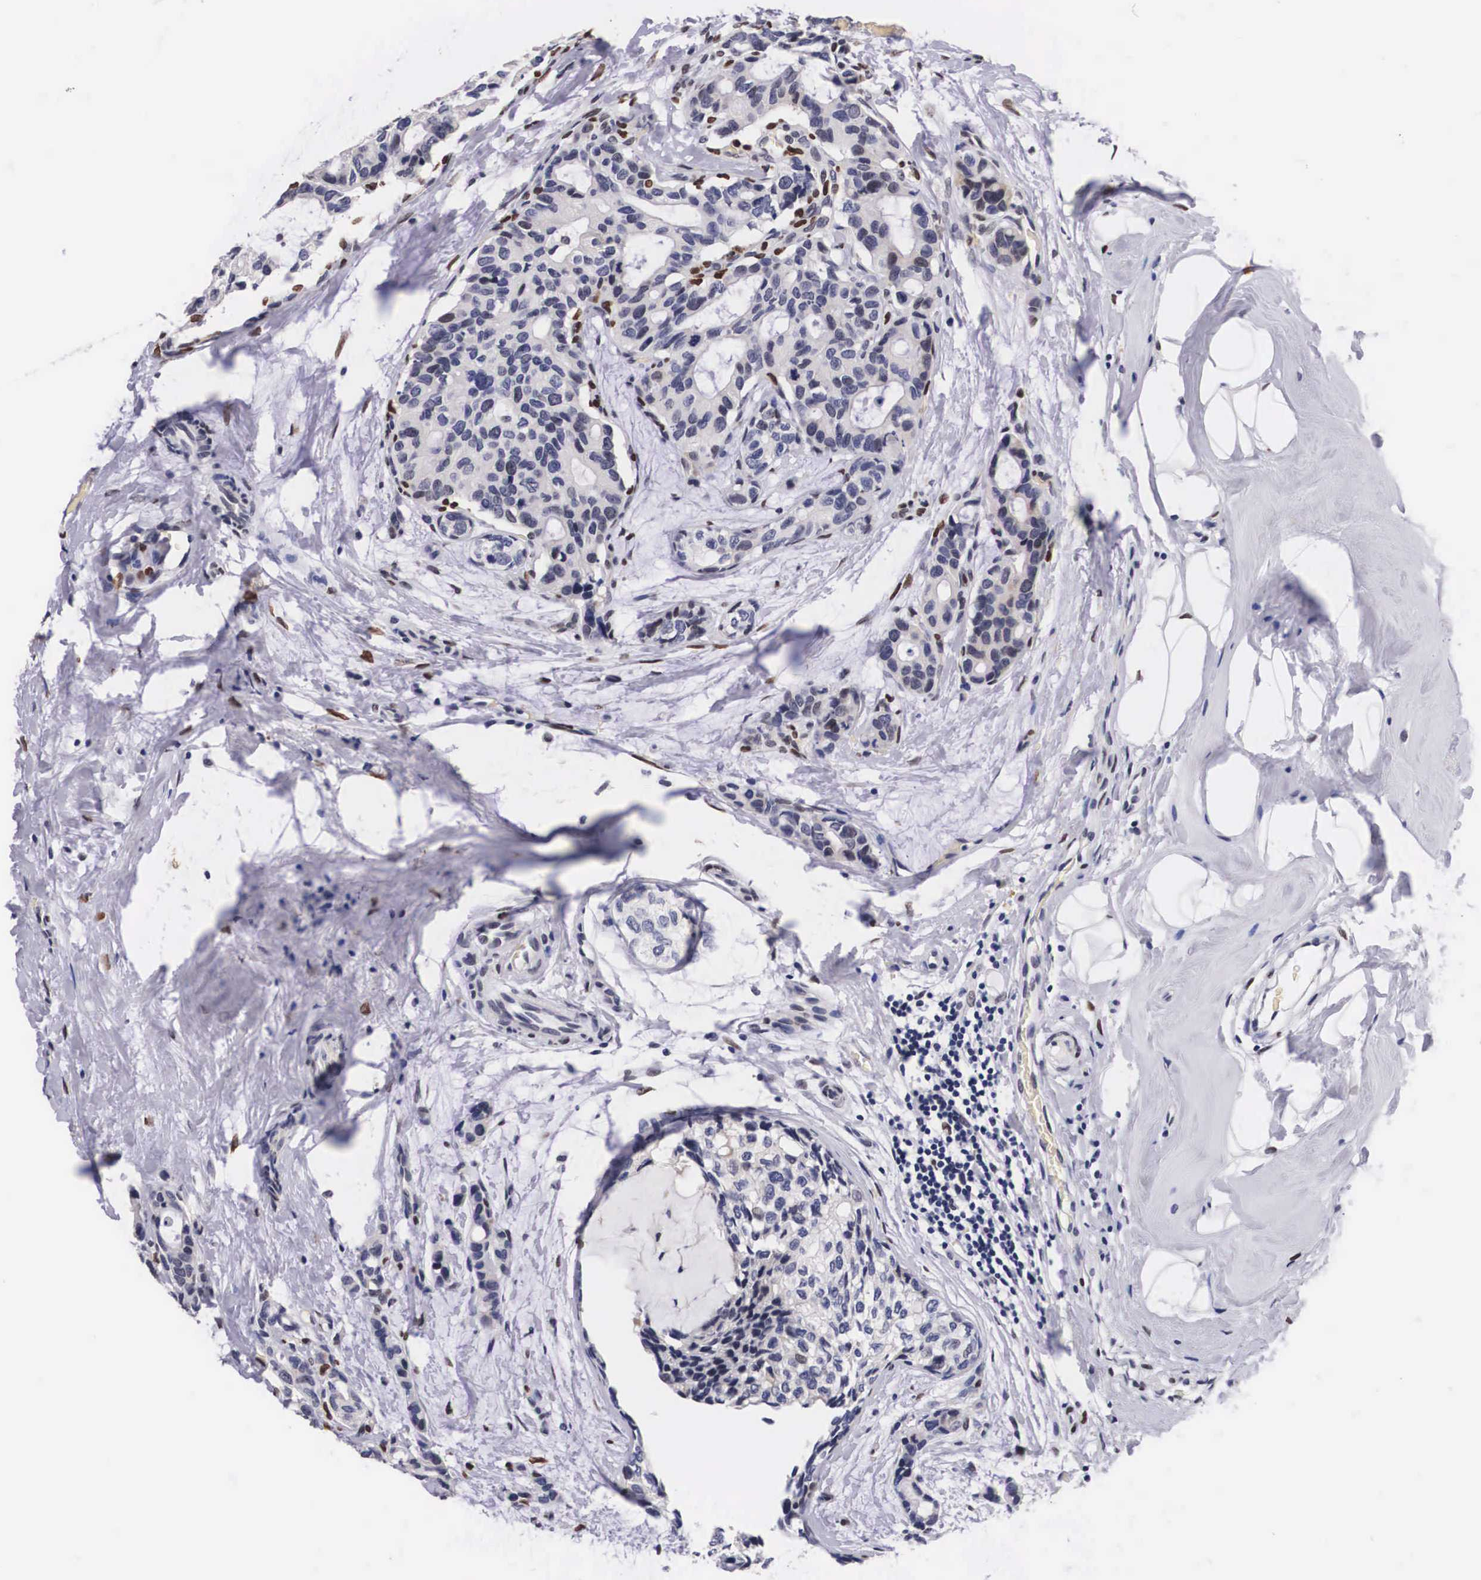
{"staining": {"intensity": "moderate", "quantity": "<25%", "location": "nuclear"}, "tissue": "breast cancer", "cell_type": "Tumor cells", "image_type": "cancer", "snomed": [{"axis": "morphology", "description": "Duct carcinoma"}, {"axis": "topography", "description": "Breast"}], "caption": "This histopathology image shows immunohistochemistry (IHC) staining of intraductal carcinoma (breast), with low moderate nuclear staining in approximately <25% of tumor cells.", "gene": "KHDRBS3", "patient": {"sex": "female", "age": 69}}